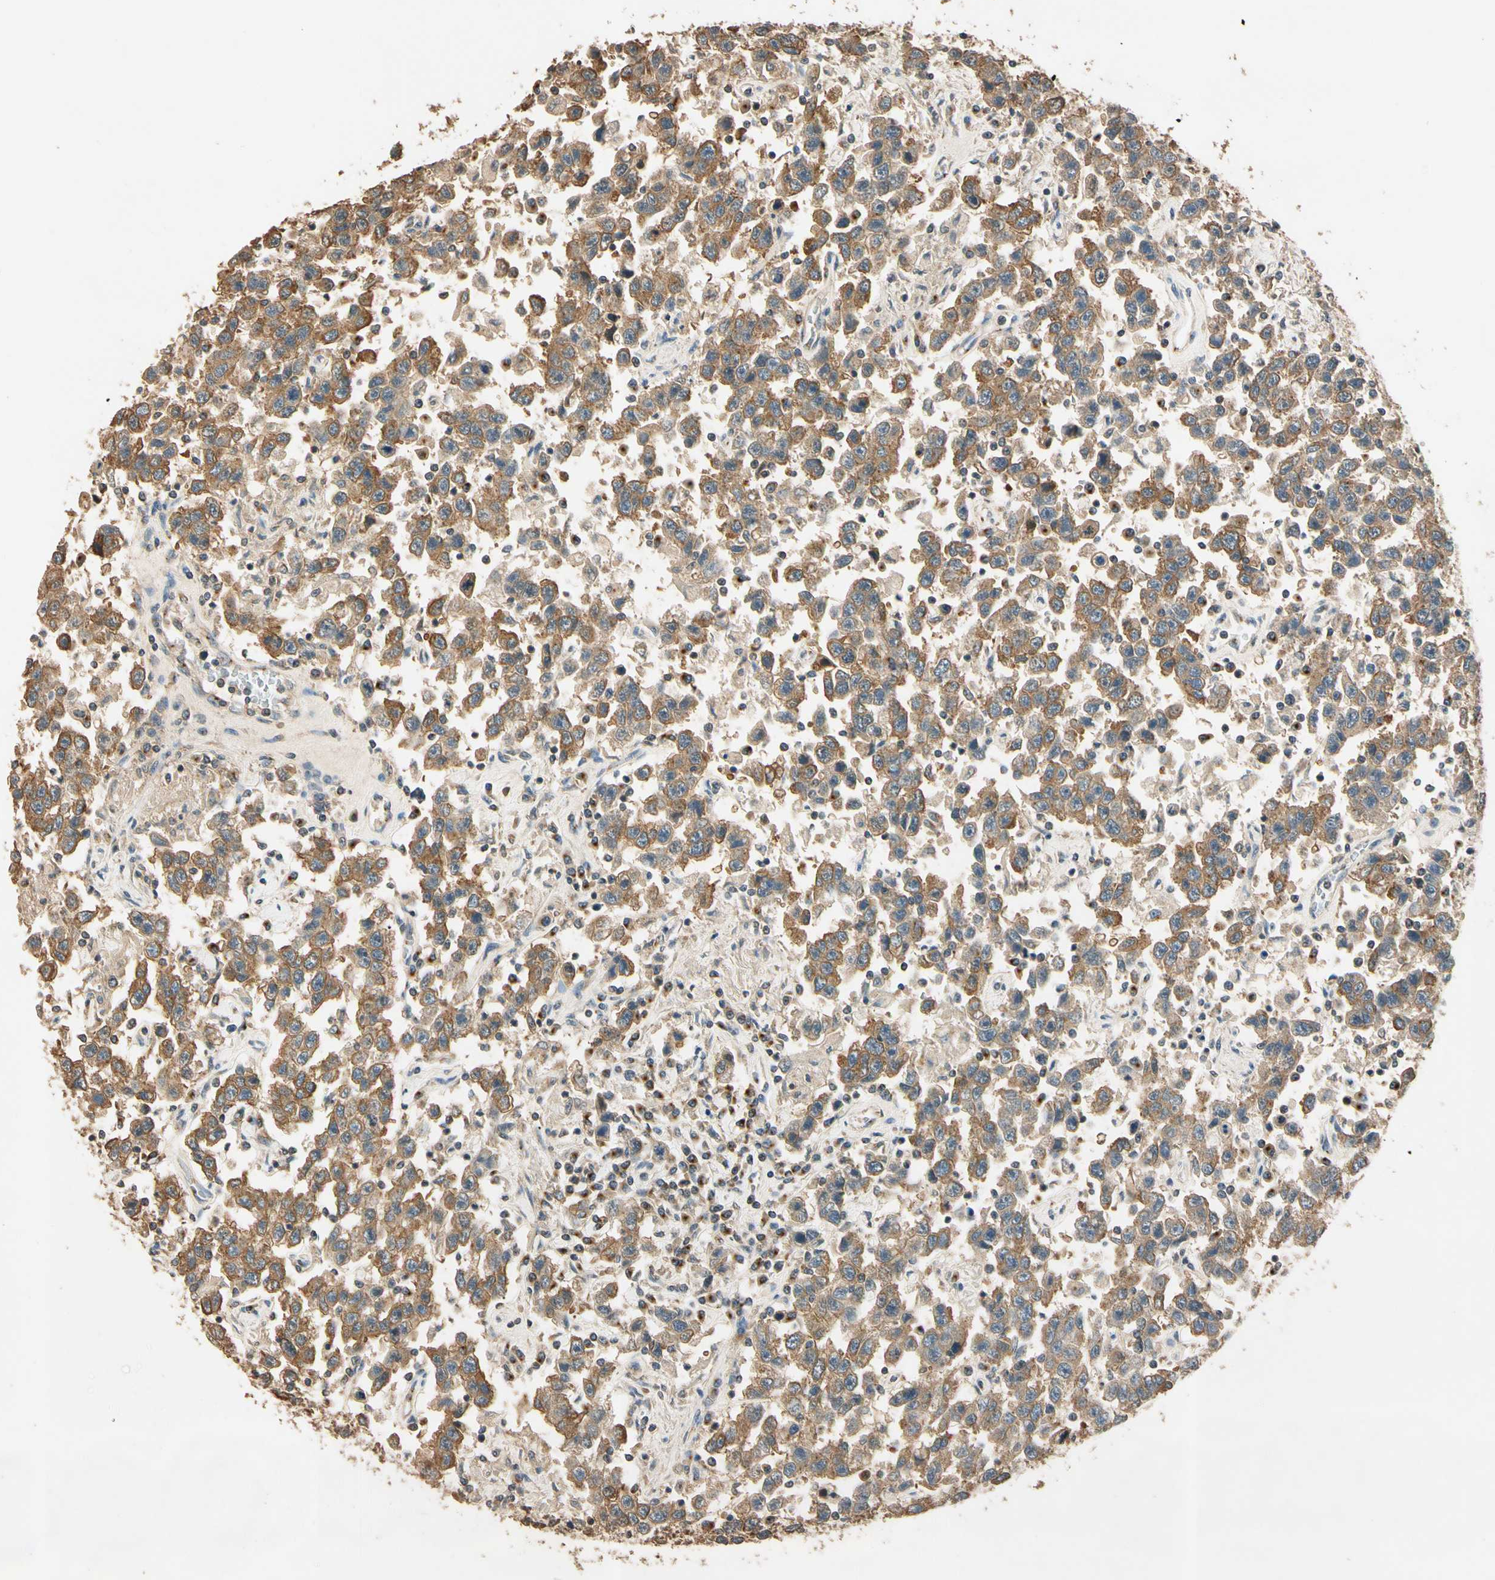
{"staining": {"intensity": "moderate", "quantity": ">75%", "location": "cytoplasmic/membranous"}, "tissue": "testis cancer", "cell_type": "Tumor cells", "image_type": "cancer", "snomed": [{"axis": "morphology", "description": "Seminoma, NOS"}, {"axis": "topography", "description": "Testis"}], "caption": "Human testis cancer (seminoma) stained with a brown dye displays moderate cytoplasmic/membranous positive expression in about >75% of tumor cells.", "gene": "AKAP9", "patient": {"sex": "male", "age": 41}}